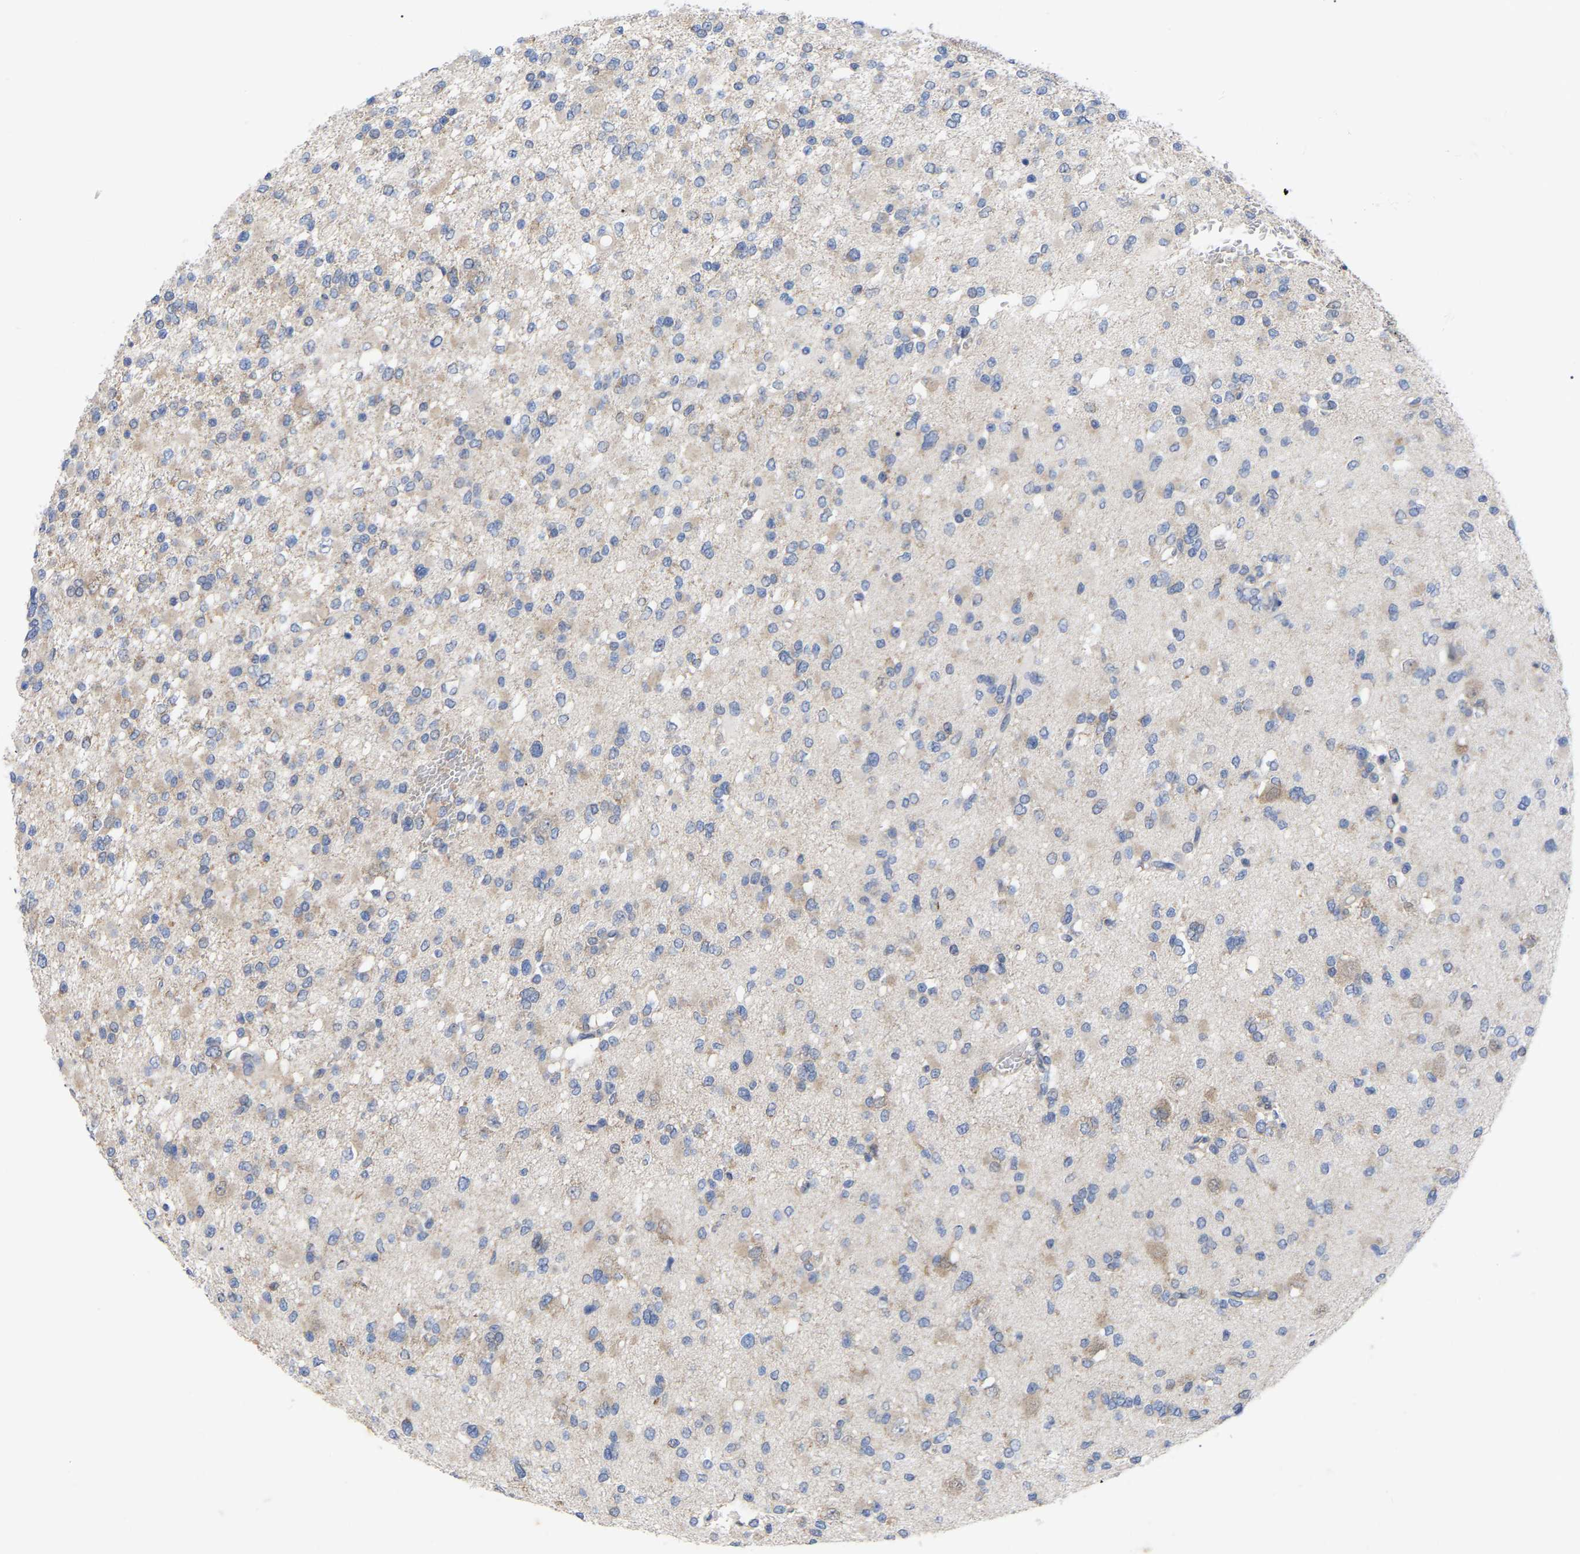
{"staining": {"intensity": "weak", "quantity": "<25%", "location": "cytoplasmic/membranous"}, "tissue": "glioma", "cell_type": "Tumor cells", "image_type": "cancer", "snomed": [{"axis": "morphology", "description": "Glioma, malignant, Low grade"}, {"axis": "topography", "description": "Brain"}], "caption": "Image shows no significant protein positivity in tumor cells of malignant low-grade glioma.", "gene": "TCP1", "patient": {"sex": "female", "age": 22}}